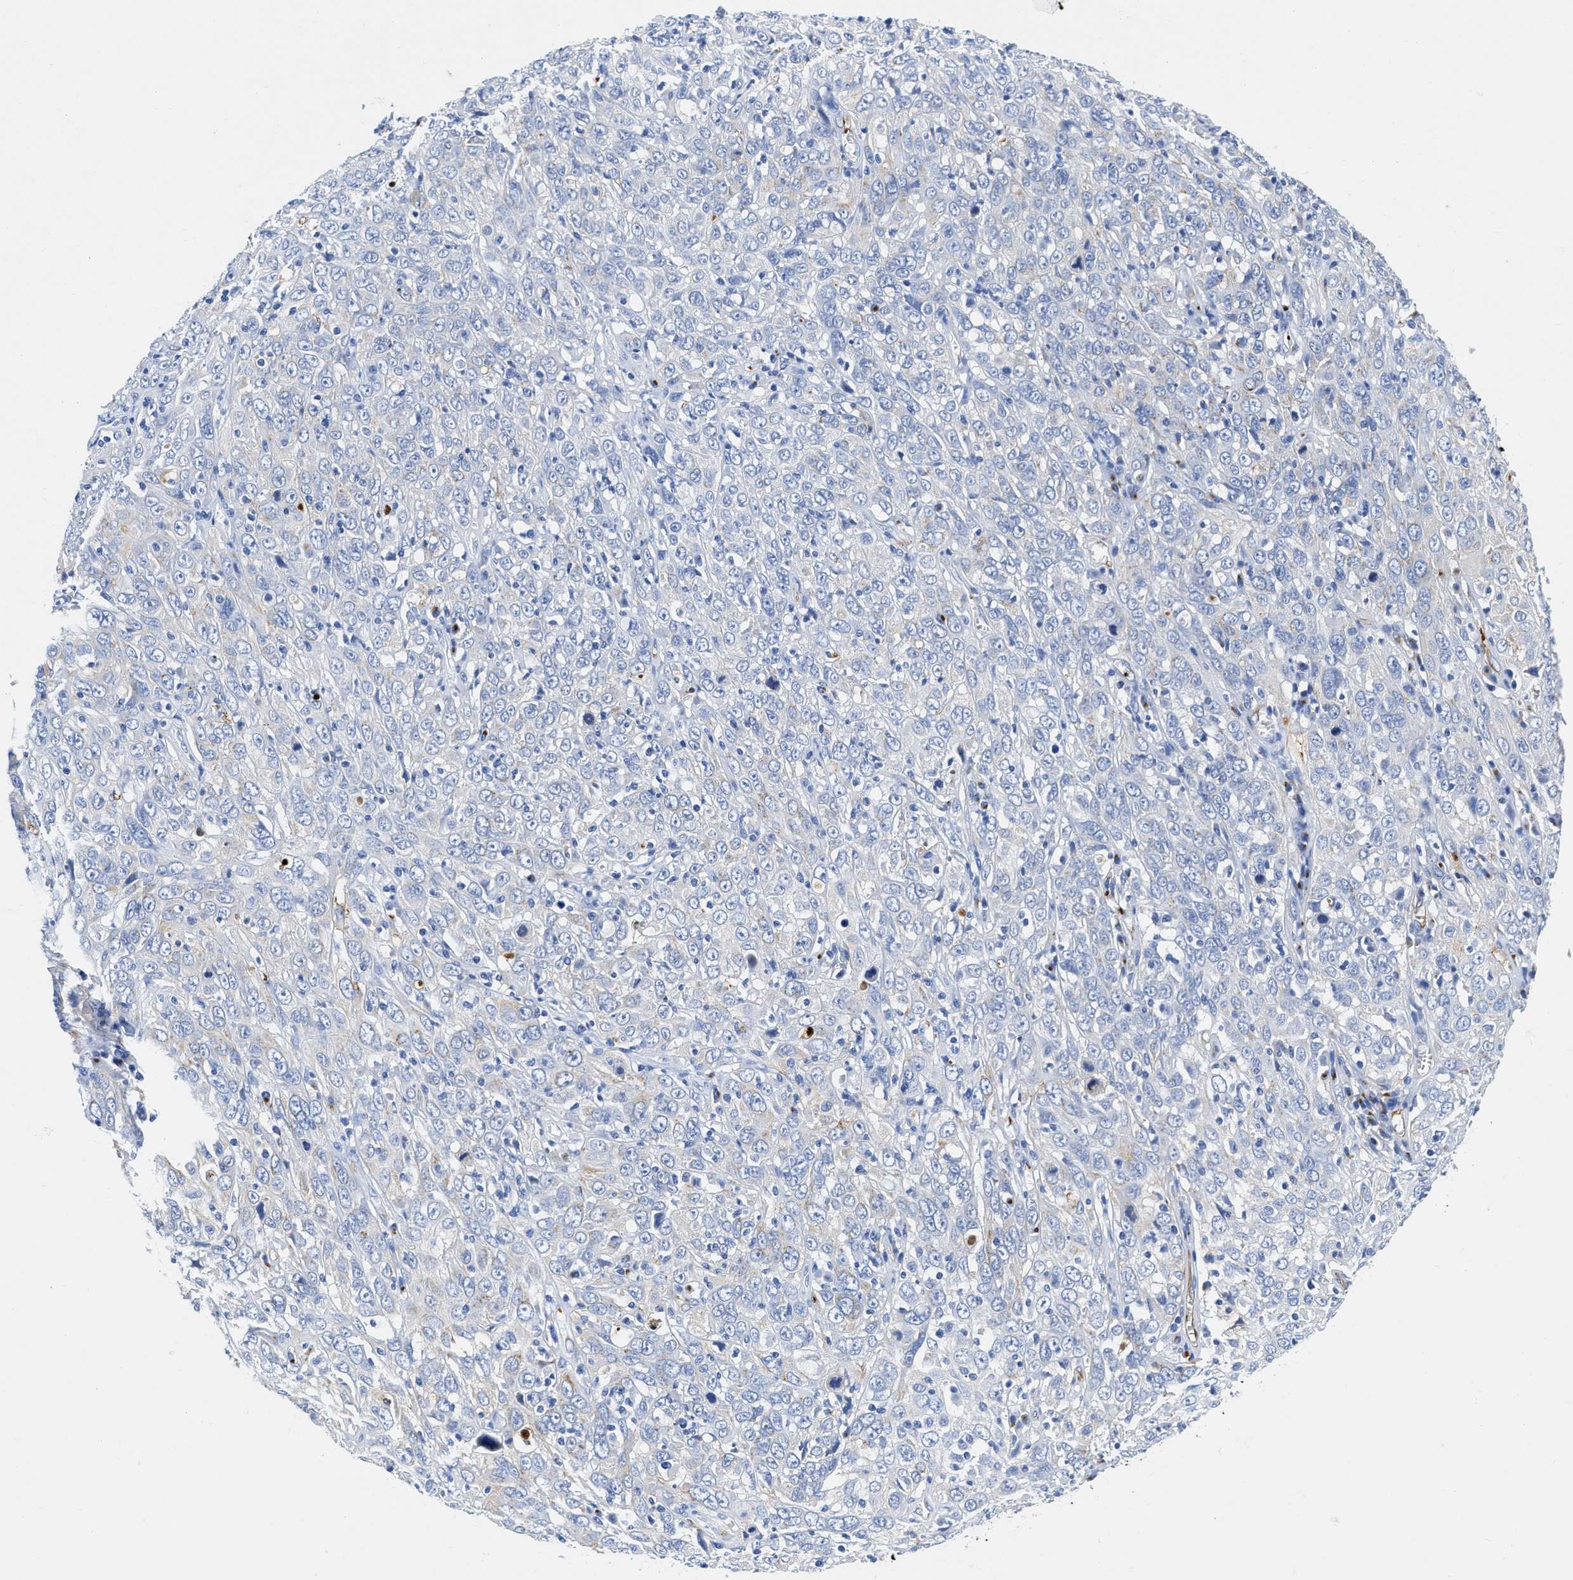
{"staining": {"intensity": "negative", "quantity": "none", "location": "none"}, "tissue": "cervical cancer", "cell_type": "Tumor cells", "image_type": "cancer", "snomed": [{"axis": "morphology", "description": "Squamous cell carcinoma, NOS"}, {"axis": "topography", "description": "Cervix"}], "caption": "The image demonstrates no significant staining in tumor cells of cervical cancer. The staining was performed using DAB (3,3'-diaminobenzidine) to visualize the protein expression in brown, while the nuclei were stained in blue with hematoxylin (Magnification: 20x).", "gene": "TVP23B", "patient": {"sex": "female", "age": 46}}